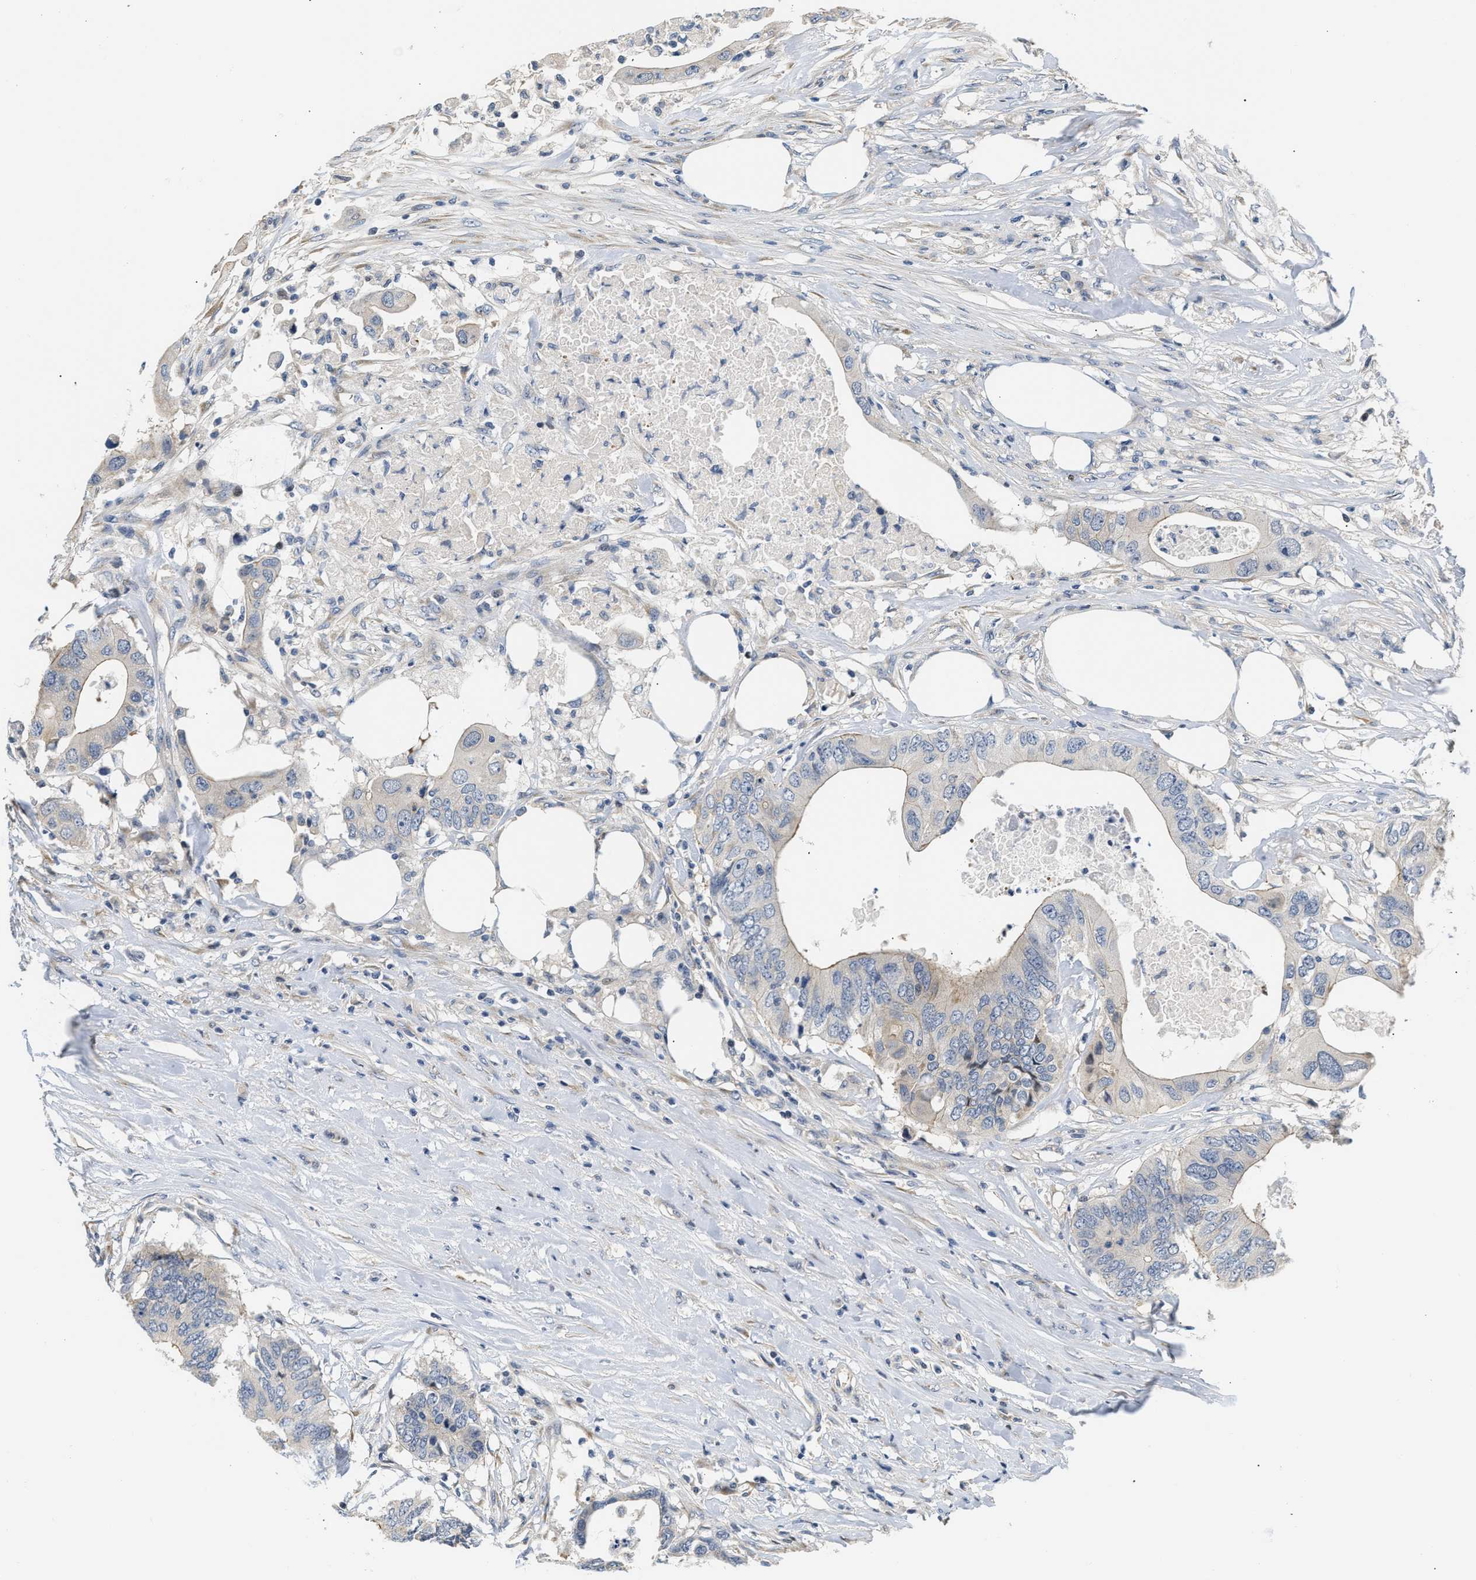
{"staining": {"intensity": "weak", "quantity": "<25%", "location": "cytoplasmic/membranous"}, "tissue": "colorectal cancer", "cell_type": "Tumor cells", "image_type": "cancer", "snomed": [{"axis": "morphology", "description": "Adenocarcinoma, NOS"}, {"axis": "topography", "description": "Colon"}], "caption": "Colorectal cancer (adenocarcinoma) was stained to show a protein in brown. There is no significant expression in tumor cells.", "gene": "TNIP2", "patient": {"sex": "male", "age": 71}}